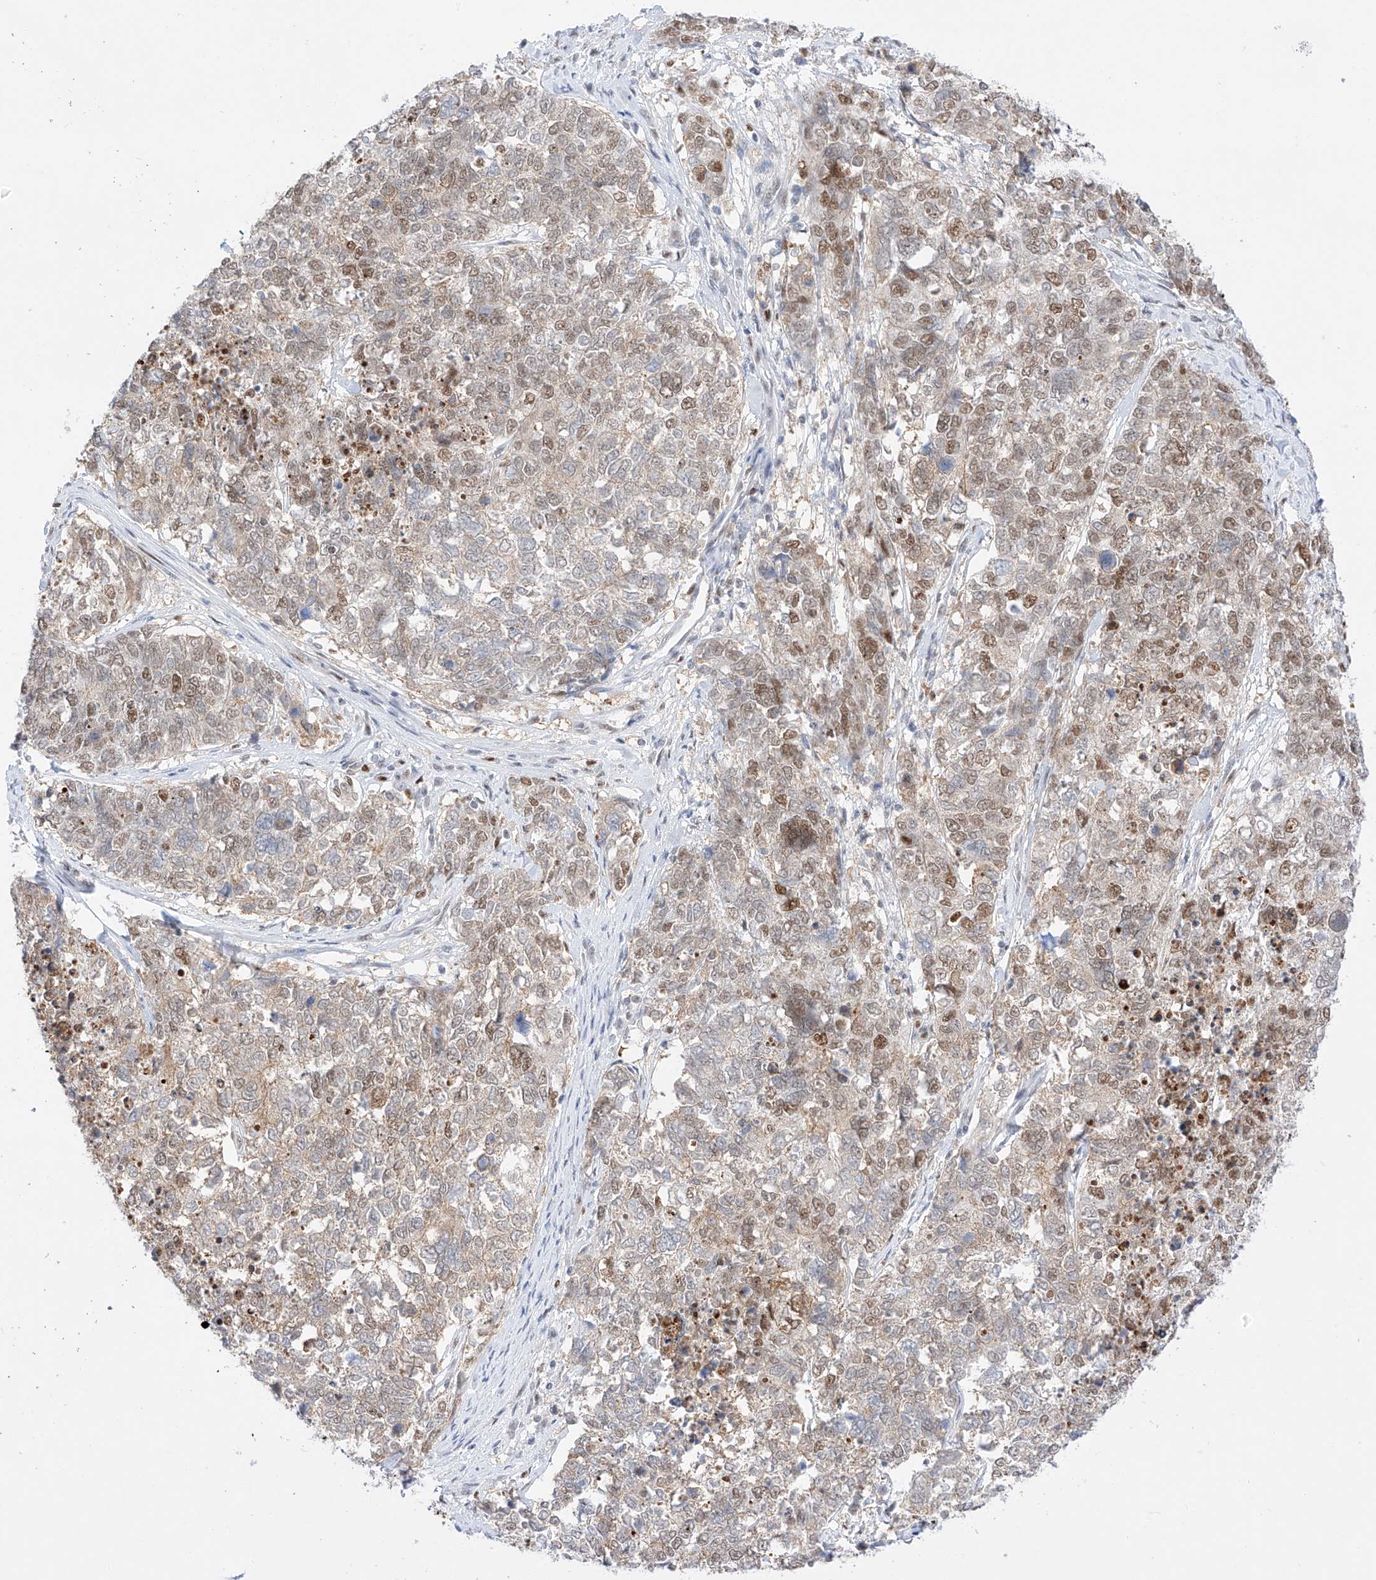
{"staining": {"intensity": "moderate", "quantity": "<25%", "location": "cytoplasmic/membranous,nuclear"}, "tissue": "cervical cancer", "cell_type": "Tumor cells", "image_type": "cancer", "snomed": [{"axis": "morphology", "description": "Squamous cell carcinoma, NOS"}, {"axis": "topography", "description": "Cervix"}], "caption": "Immunohistochemistry (DAB (3,3'-diaminobenzidine)) staining of human cervical cancer (squamous cell carcinoma) reveals moderate cytoplasmic/membranous and nuclear protein staining in about <25% of tumor cells.", "gene": "APIP", "patient": {"sex": "female", "age": 63}}